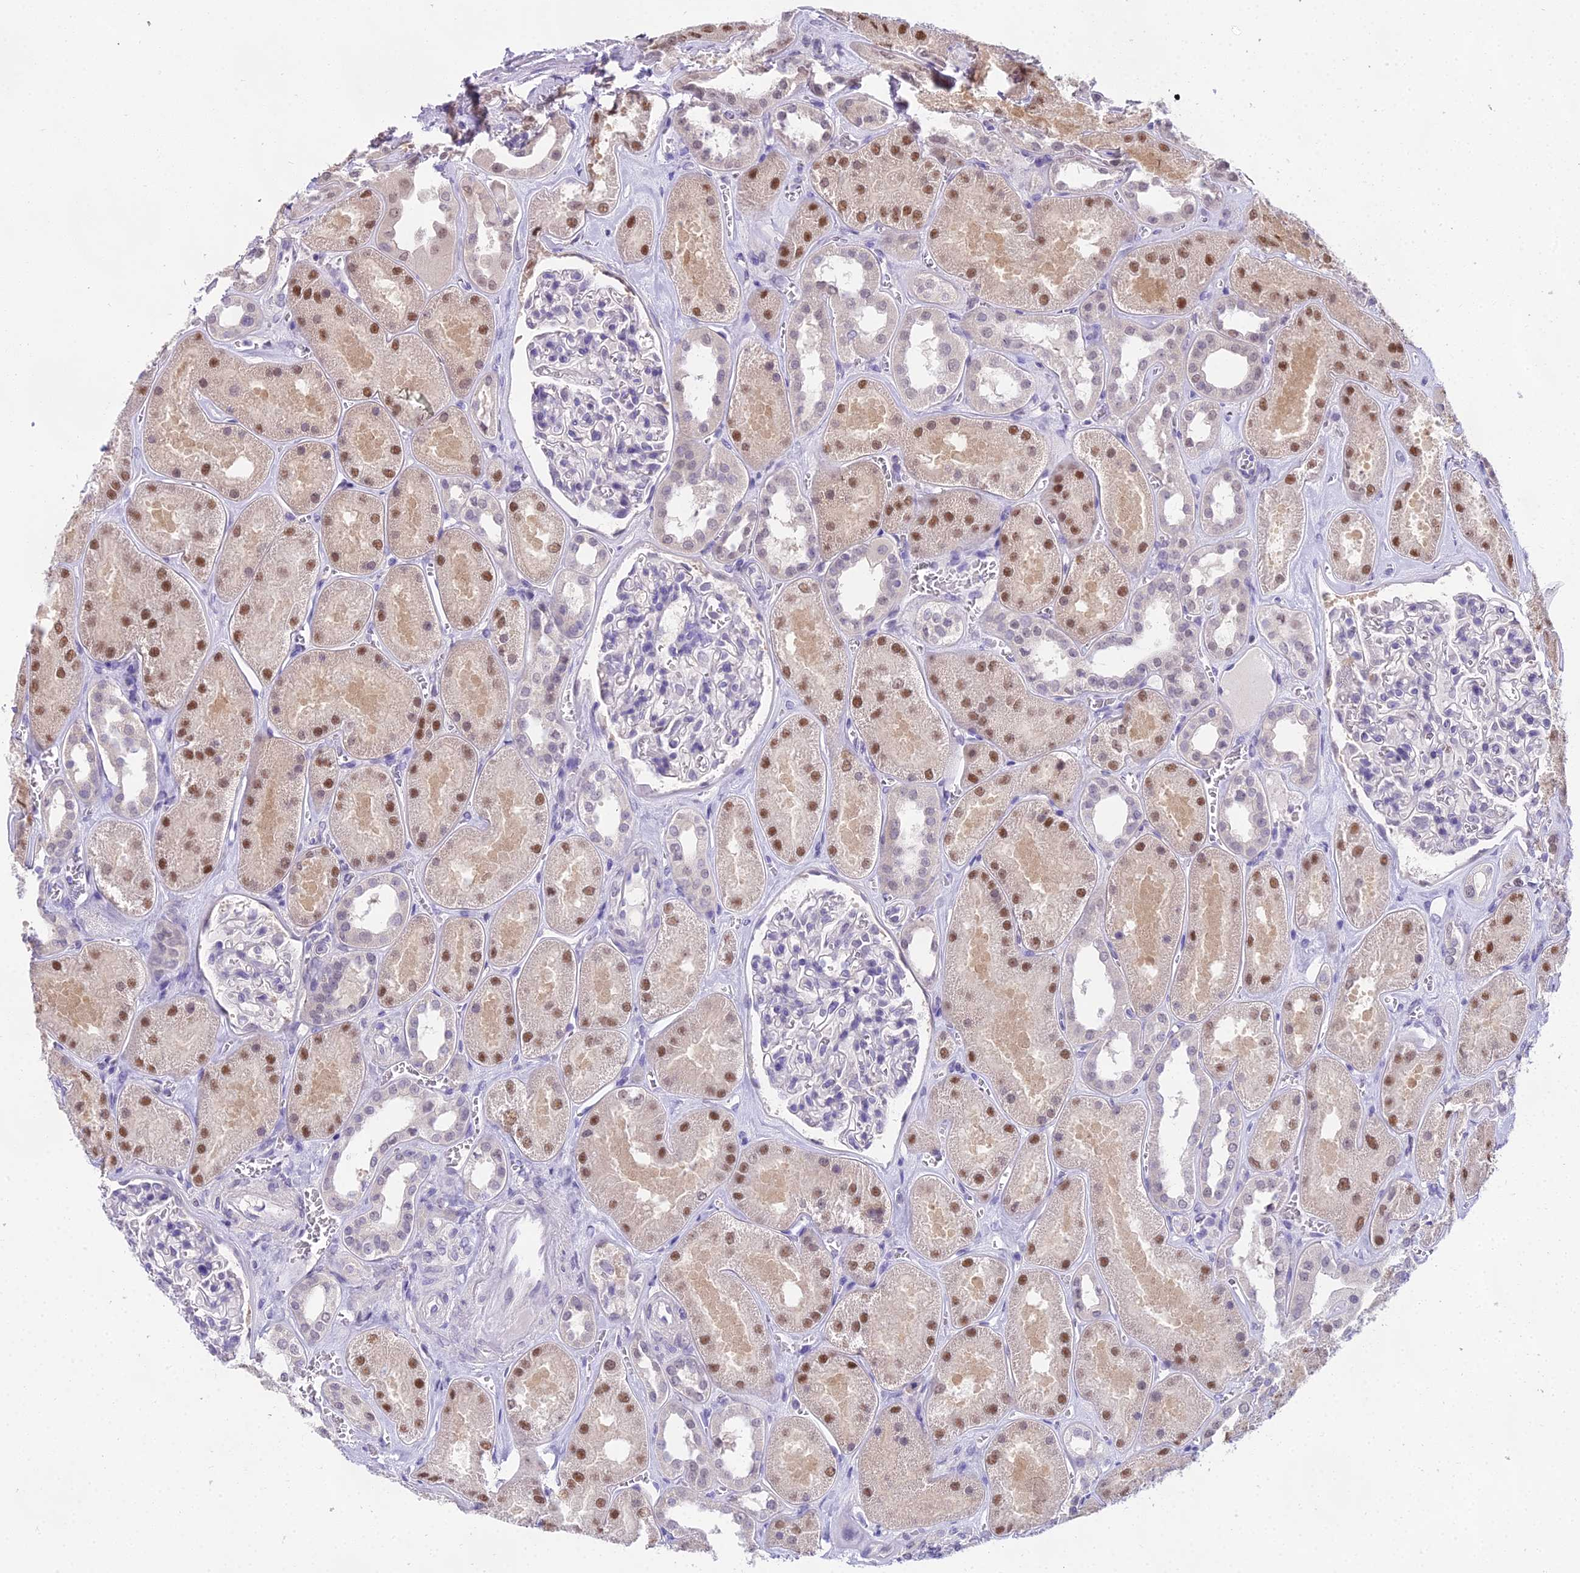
{"staining": {"intensity": "negative", "quantity": "none", "location": "none"}, "tissue": "kidney", "cell_type": "Cells in glomeruli", "image_type": "normal", "snomed": [{"axis": "morphology", "description": "Normal tissue, NOS"}, {"axis": "morphology", "description": "Adenocarcinoma, NOS"}, {"axis": "topography", "description": "Kidney"}], "caption": "Human kidney stained for a protein using immunohistochemistry displays no expression in cells in glomeruli.", "gene": "MAT2A", "patient": {"sex": "female", "age": 68}}